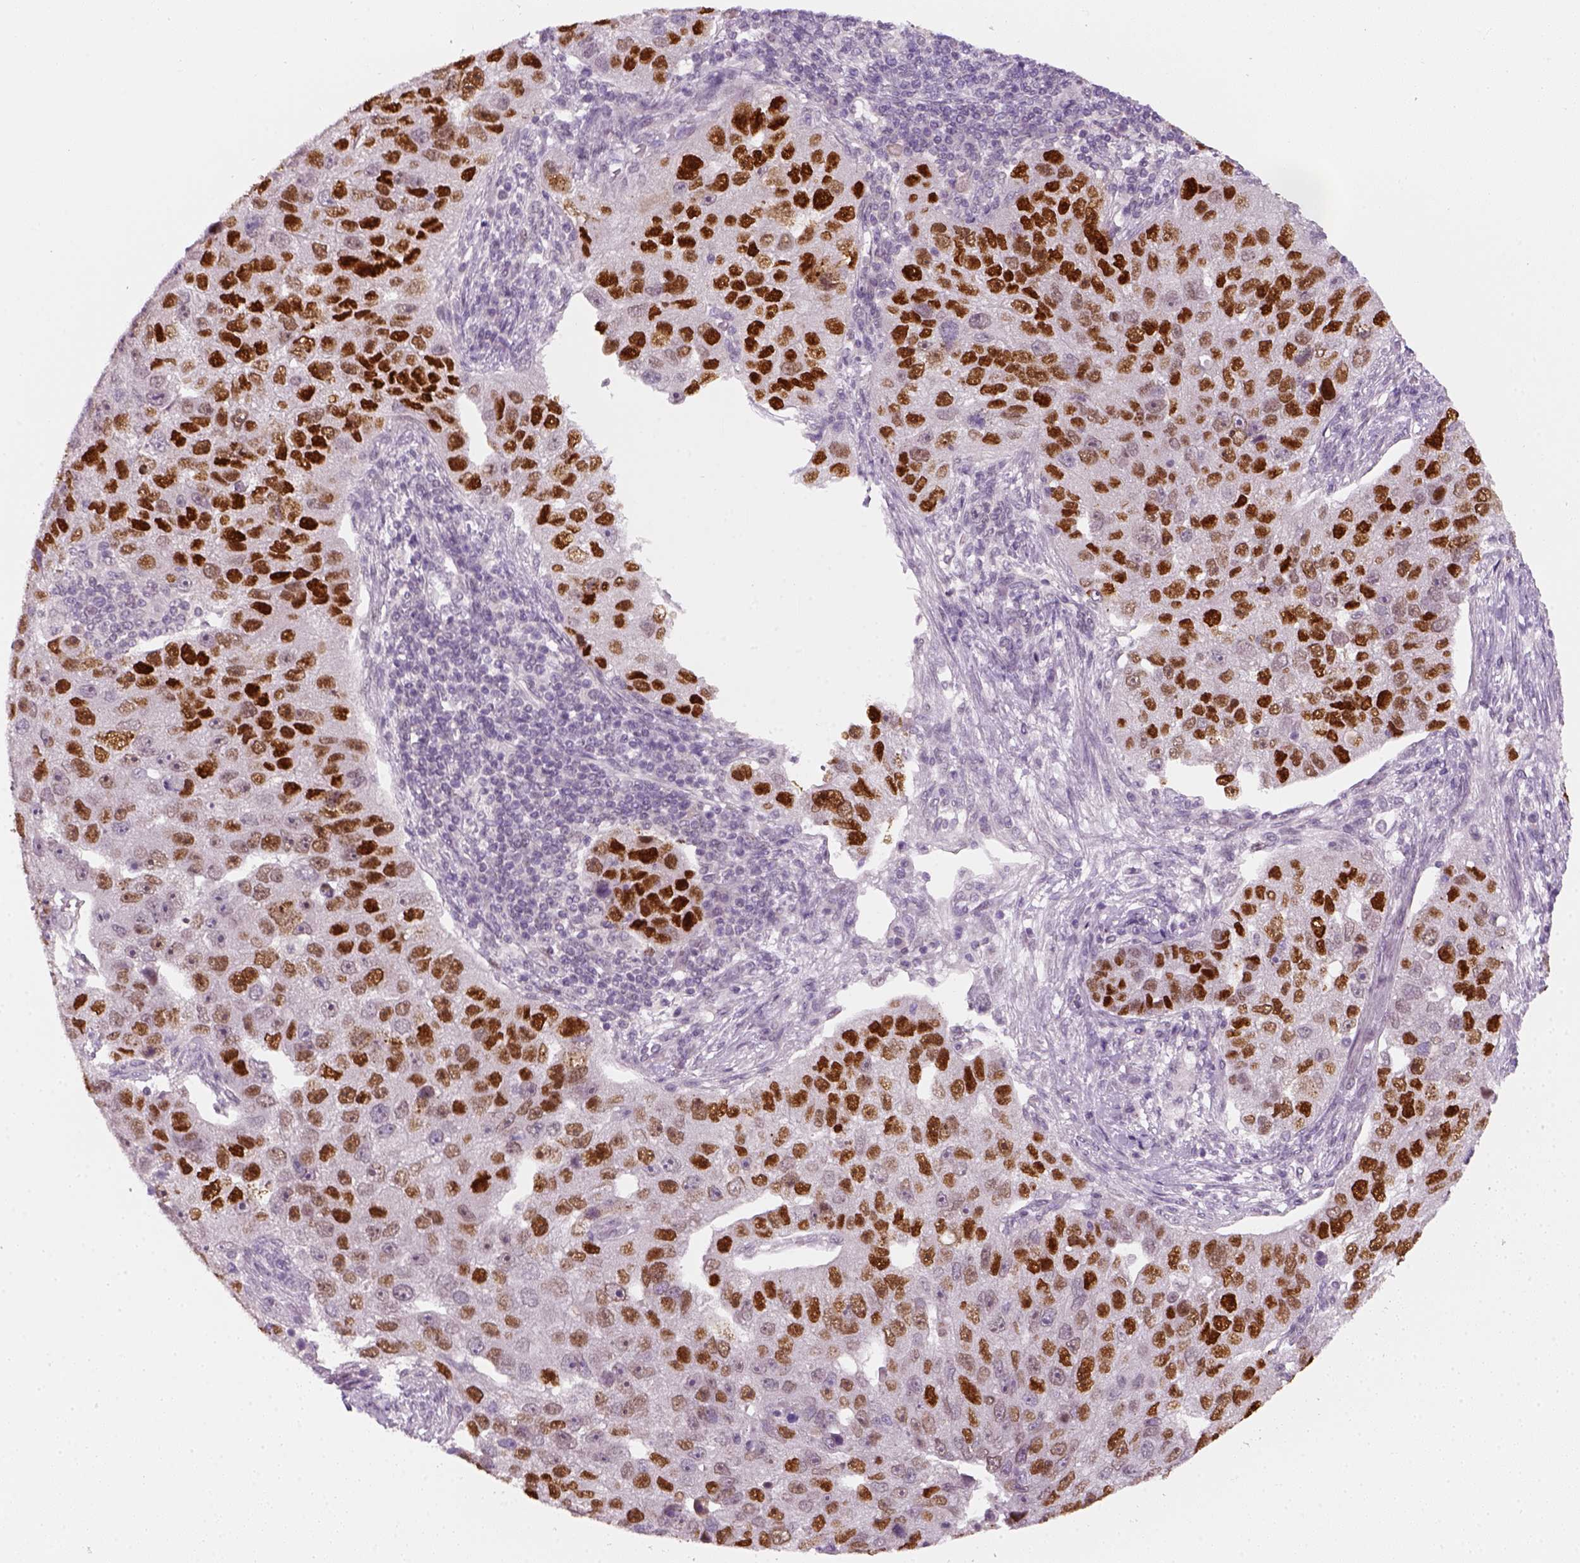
{"staining": {"intensity": "strong", "quantity": ">75%", "location": "nuclear"}, "tissue": "pancreatic cancer", "cell_type": "Tumor cells", "image_type": "cancer", "snomed": [{"axis": "morphology", "description": "Adenocarcinoma, NOS"}, {"axis": "topography", "description": "Pancreas"}], "caption": "This photomicrograph displays pancreatic cancer (adenocarcinoma) stained with immunohistochemistry (IHC) to label a protein in brown. The nuclear of tumor cells show strong positivity for the protein. Nuclei are counter-stained blue.", "gene": "TP53", "patient": {"sex": "female", "age": 61}}